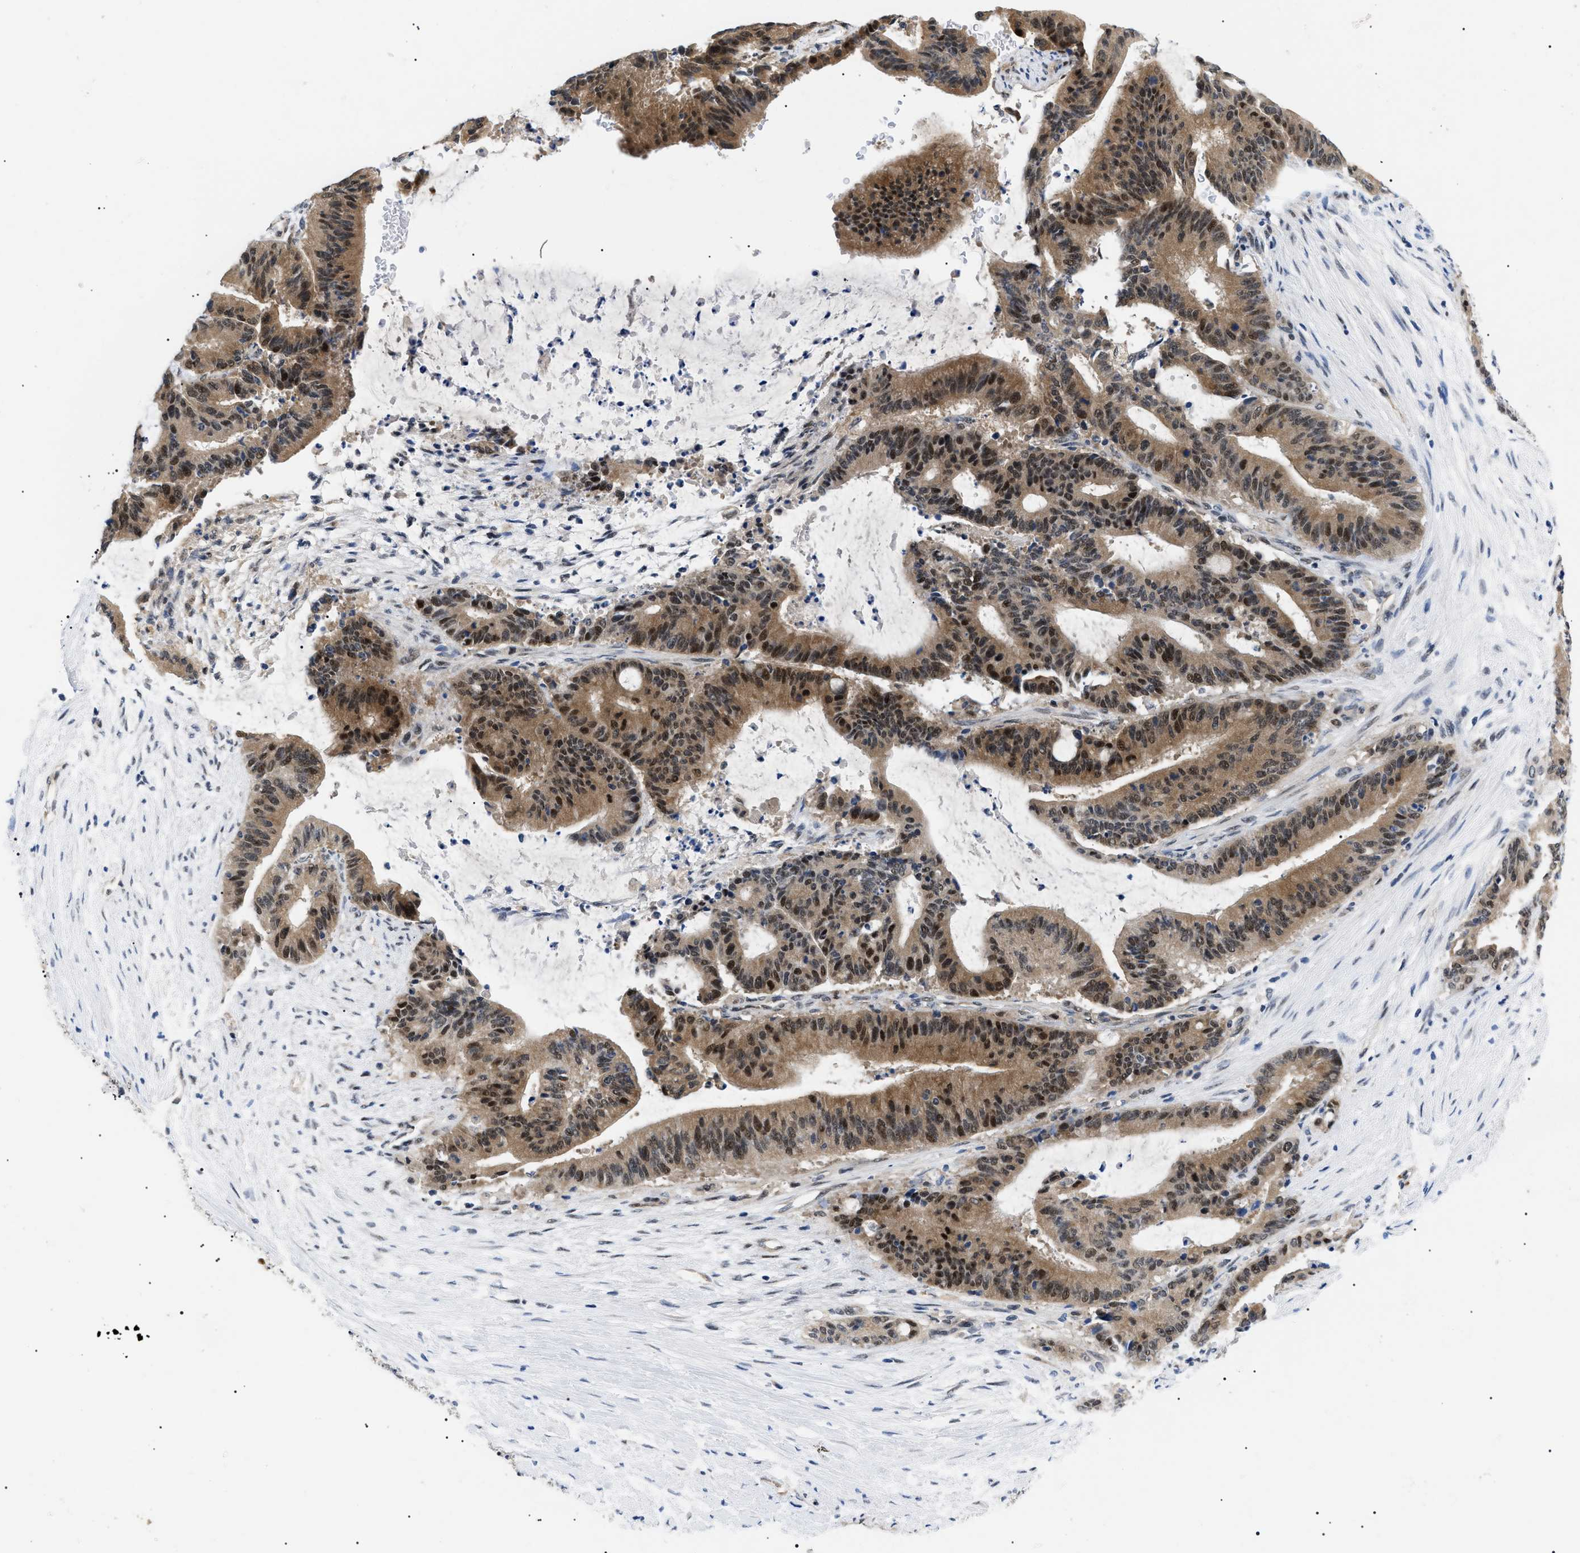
{"staining": {"intensity": "moderate", "quantity": ">75%", "location": "cytoplasmic/membranous,nuclear"}, "tissue": "liver cancer", "cell_type": "Tumor cells", "image_type": "cancer", "snomed": [{"axis": "morphology", "description": "Cholangiocarcinoma"}, {"axis": "topography", "description": "Liver"}], "caption": "Human liver cancer (cholangiocarcinoma) stained with a brown dye displays moderate cytoplasmic/membranous and nuclear positive staining in approximately >75% of tumor cells.", "gene": "GARRE1", "patient": {"sex": "female", "age": 73}}